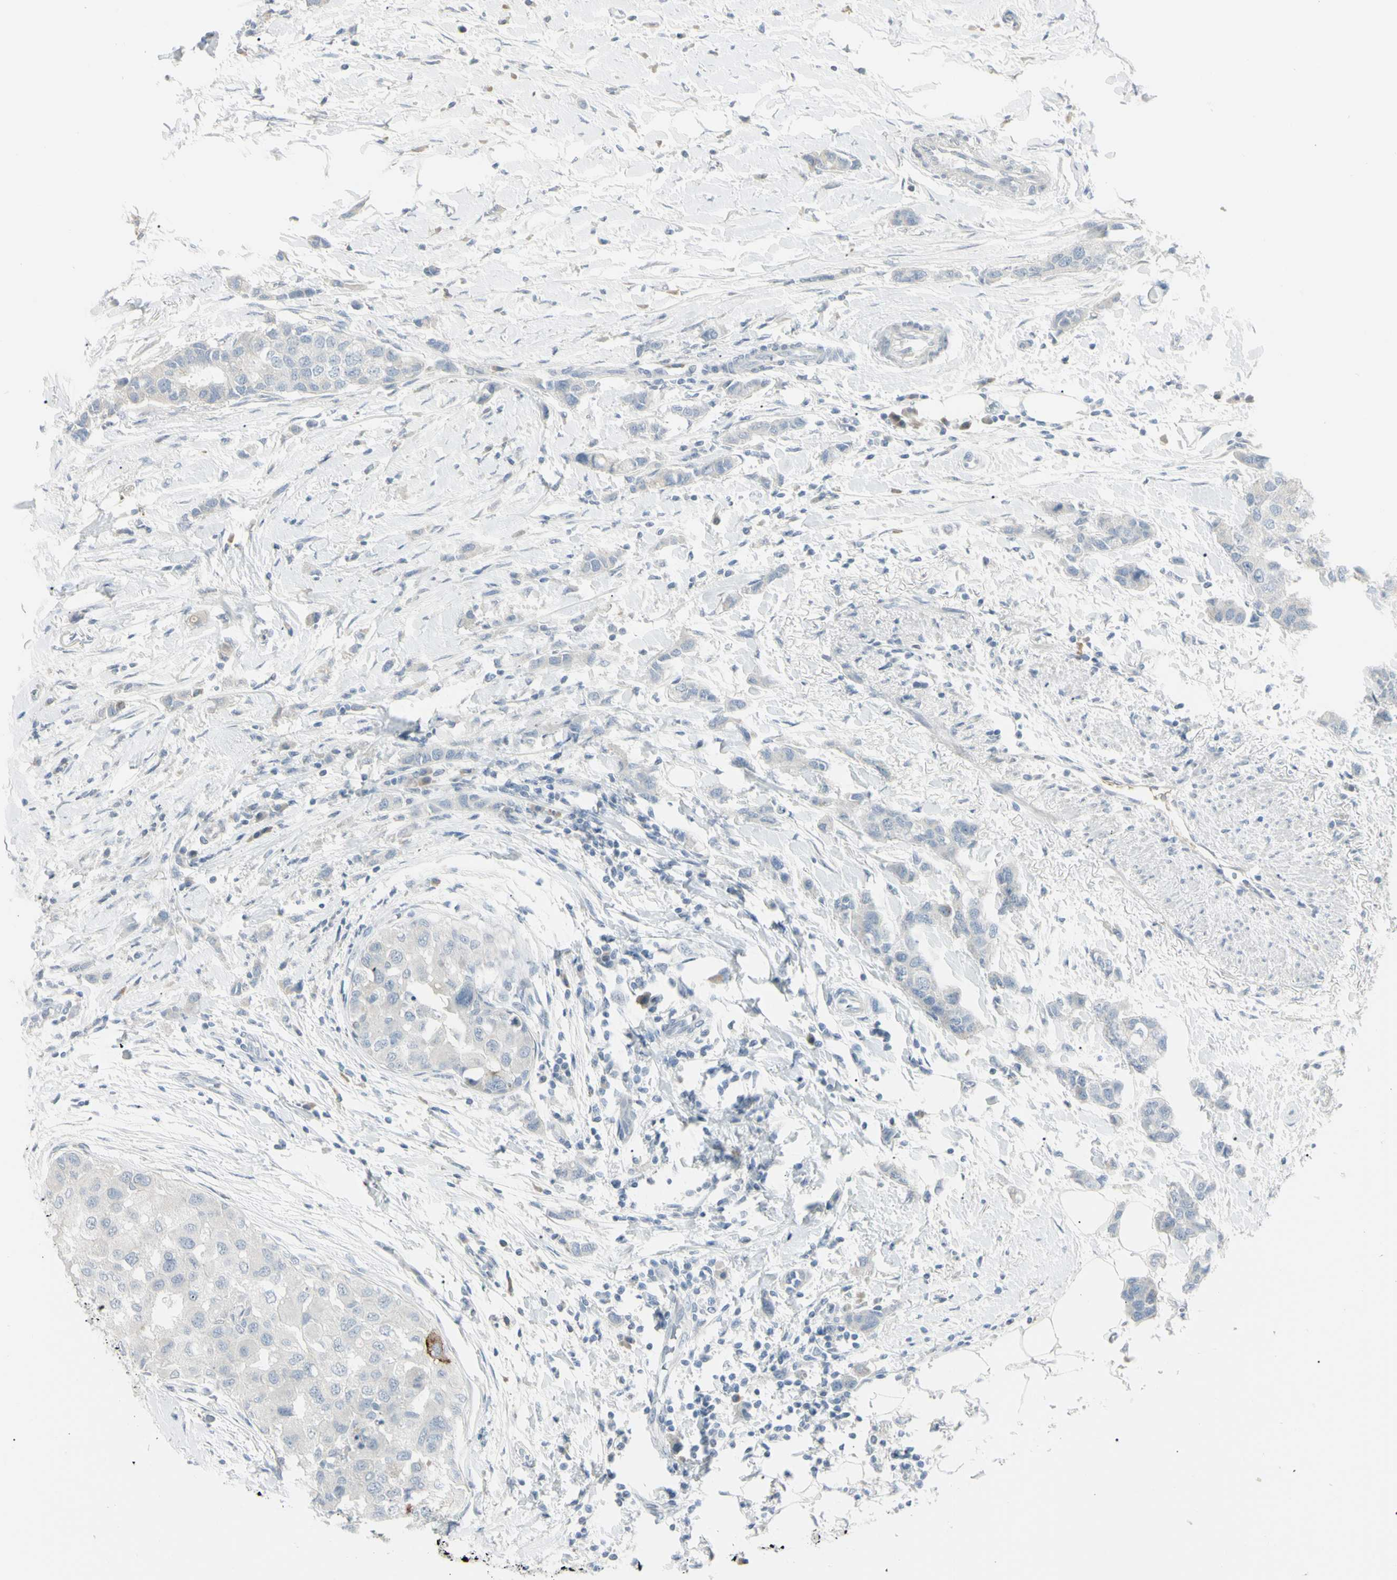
{"staining": {"intensity": "negative", "quantity": "none", "location": "none"}, "tissue": "breast cancer", "cell_type": "Tumor cells", "image_type": "cancer", "snomed": [{"axis": "morphology", "description": "Normal tissue, NOS"}, {"axis": "morphology", "description": "Duct carcinoma"}, {"axis": "topography", "description": "Breast"}], "caption": "DAB immunohistochemical staining of breast cancer reveals no significant positivity in tumor cells.", "gene": "PIP", "patient": {"sex": "female", "age": 50}}